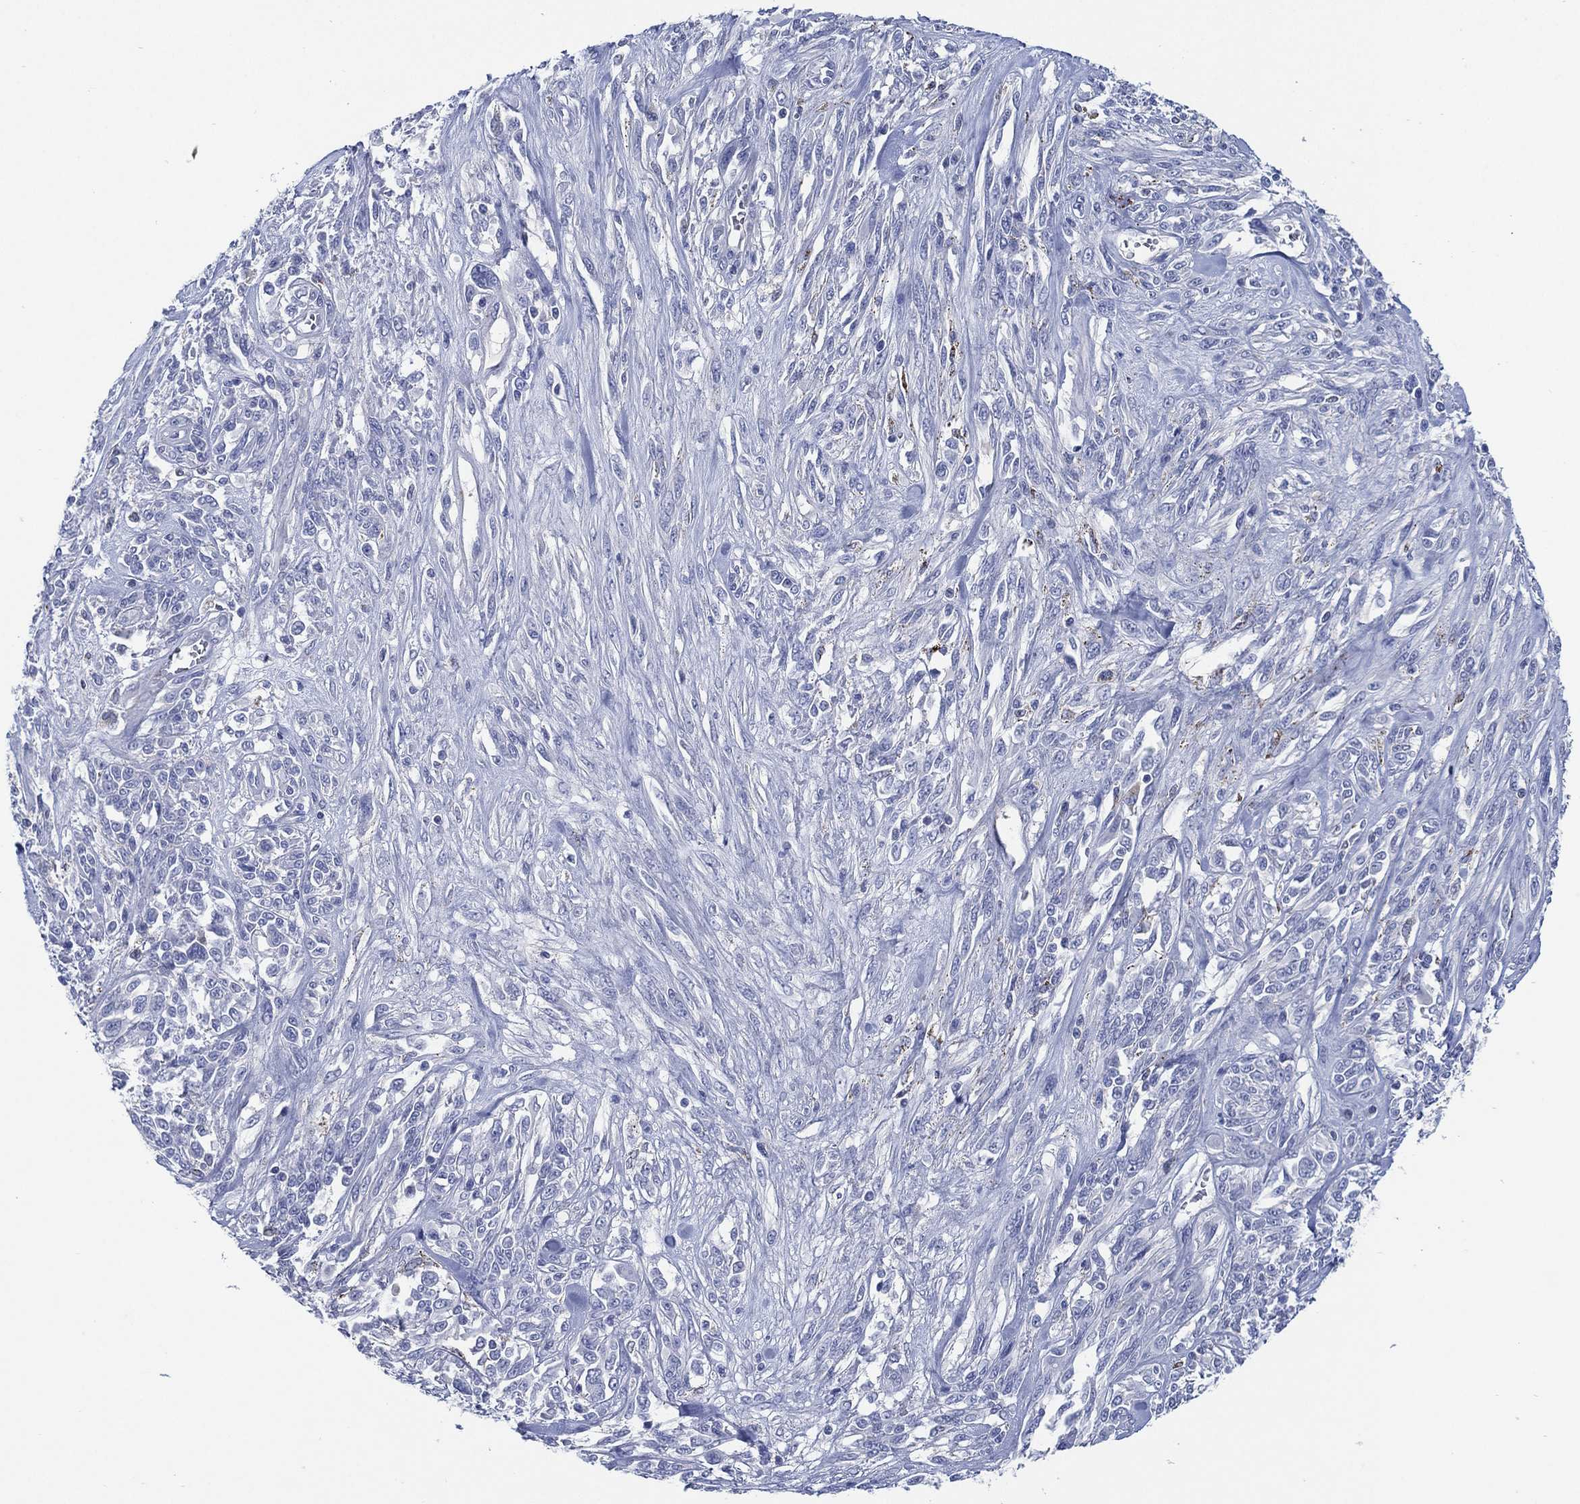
{"staining": {"intensity": "negative", "quantity": "none", "location": "none"}, "tissue": "melanoma", "cell_type": "Tumor cells", "image_type": "cancer", "snomed": [{"axis": "morphology", "description": "Malignant melanoma, NOS"}, {"axis": "topography", "description": "Skin"}], "caption": "The histopathology image demonstrates no significant positivity in tumor cells of melanoma.", "gene": "C5orf46", "patient": {"sex": "female", "age": 91}}